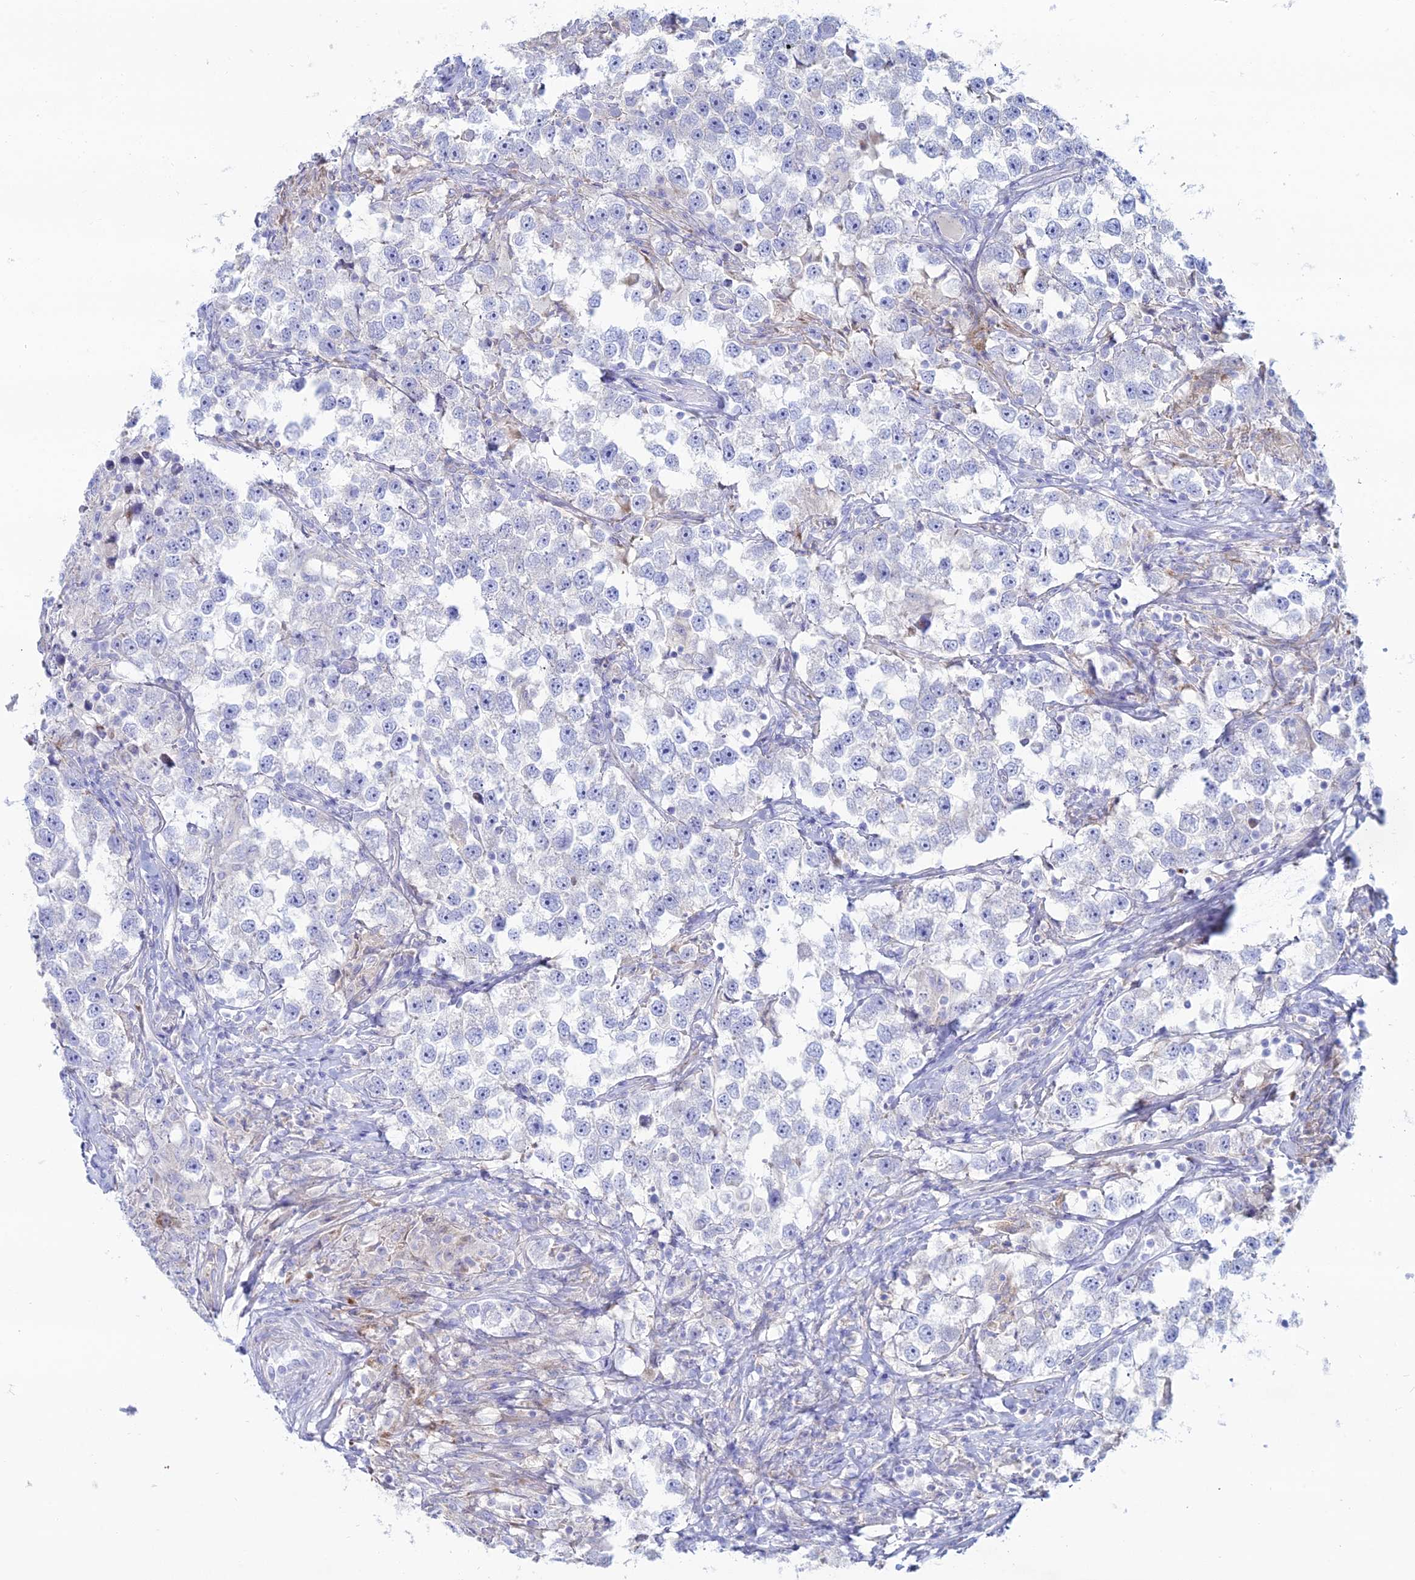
{"staining": {"intensity": "negative", "quantity": "none", "location": "none"}, "tissue": "testis cancer", "cell_type": "Tumor cells", "image_type": "cancer", "snomed": [{"axis": "morphology", "description": "Seminoma, NOS"}, {"axis": "topography", "description": "Testis"}], "caption": "A histopathology image of human testis seminoma is negative for staining in tumor cells.", "gene": "DHX34", "patient": {"sex": "male", "age": 46}}